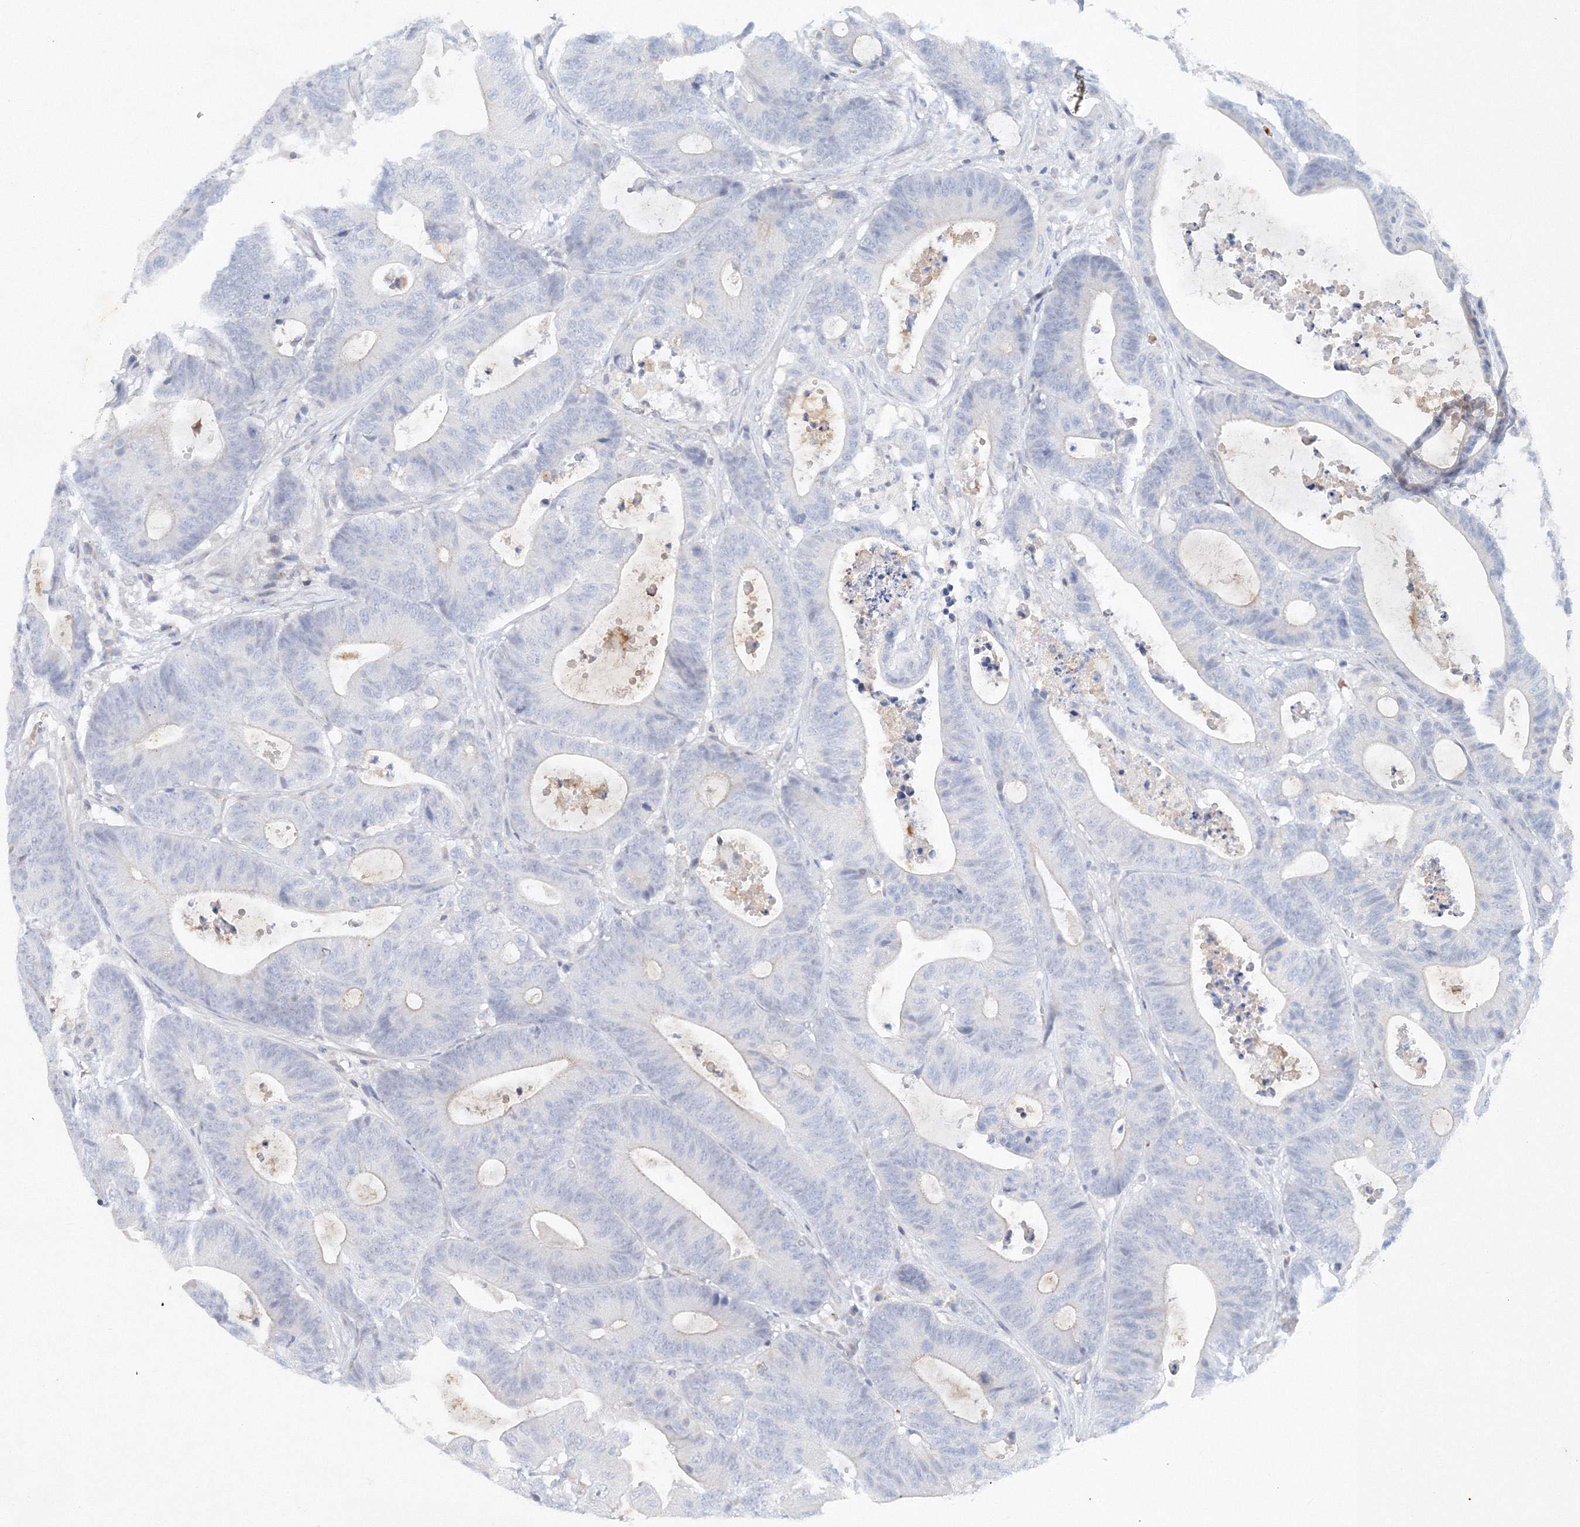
{"staining": {"intensity": "negative", "quantity": "none", "location": "none"}, "tissue": "colorectal cancer", "cell_type": "Tumor cells", "image_type": "cancer", "snomed": [{"axis": "morphology", "description": "Adenocarcinoma, NOS"}, {"axis": "topography", "description": "Colon"}], "caption": "The photomicrograph displays no significant positivity in tumor cells of adenocarcinoma (colorectal).", "gene": "SH3BP5", "patient": {"sex": "female", "age": 84}}